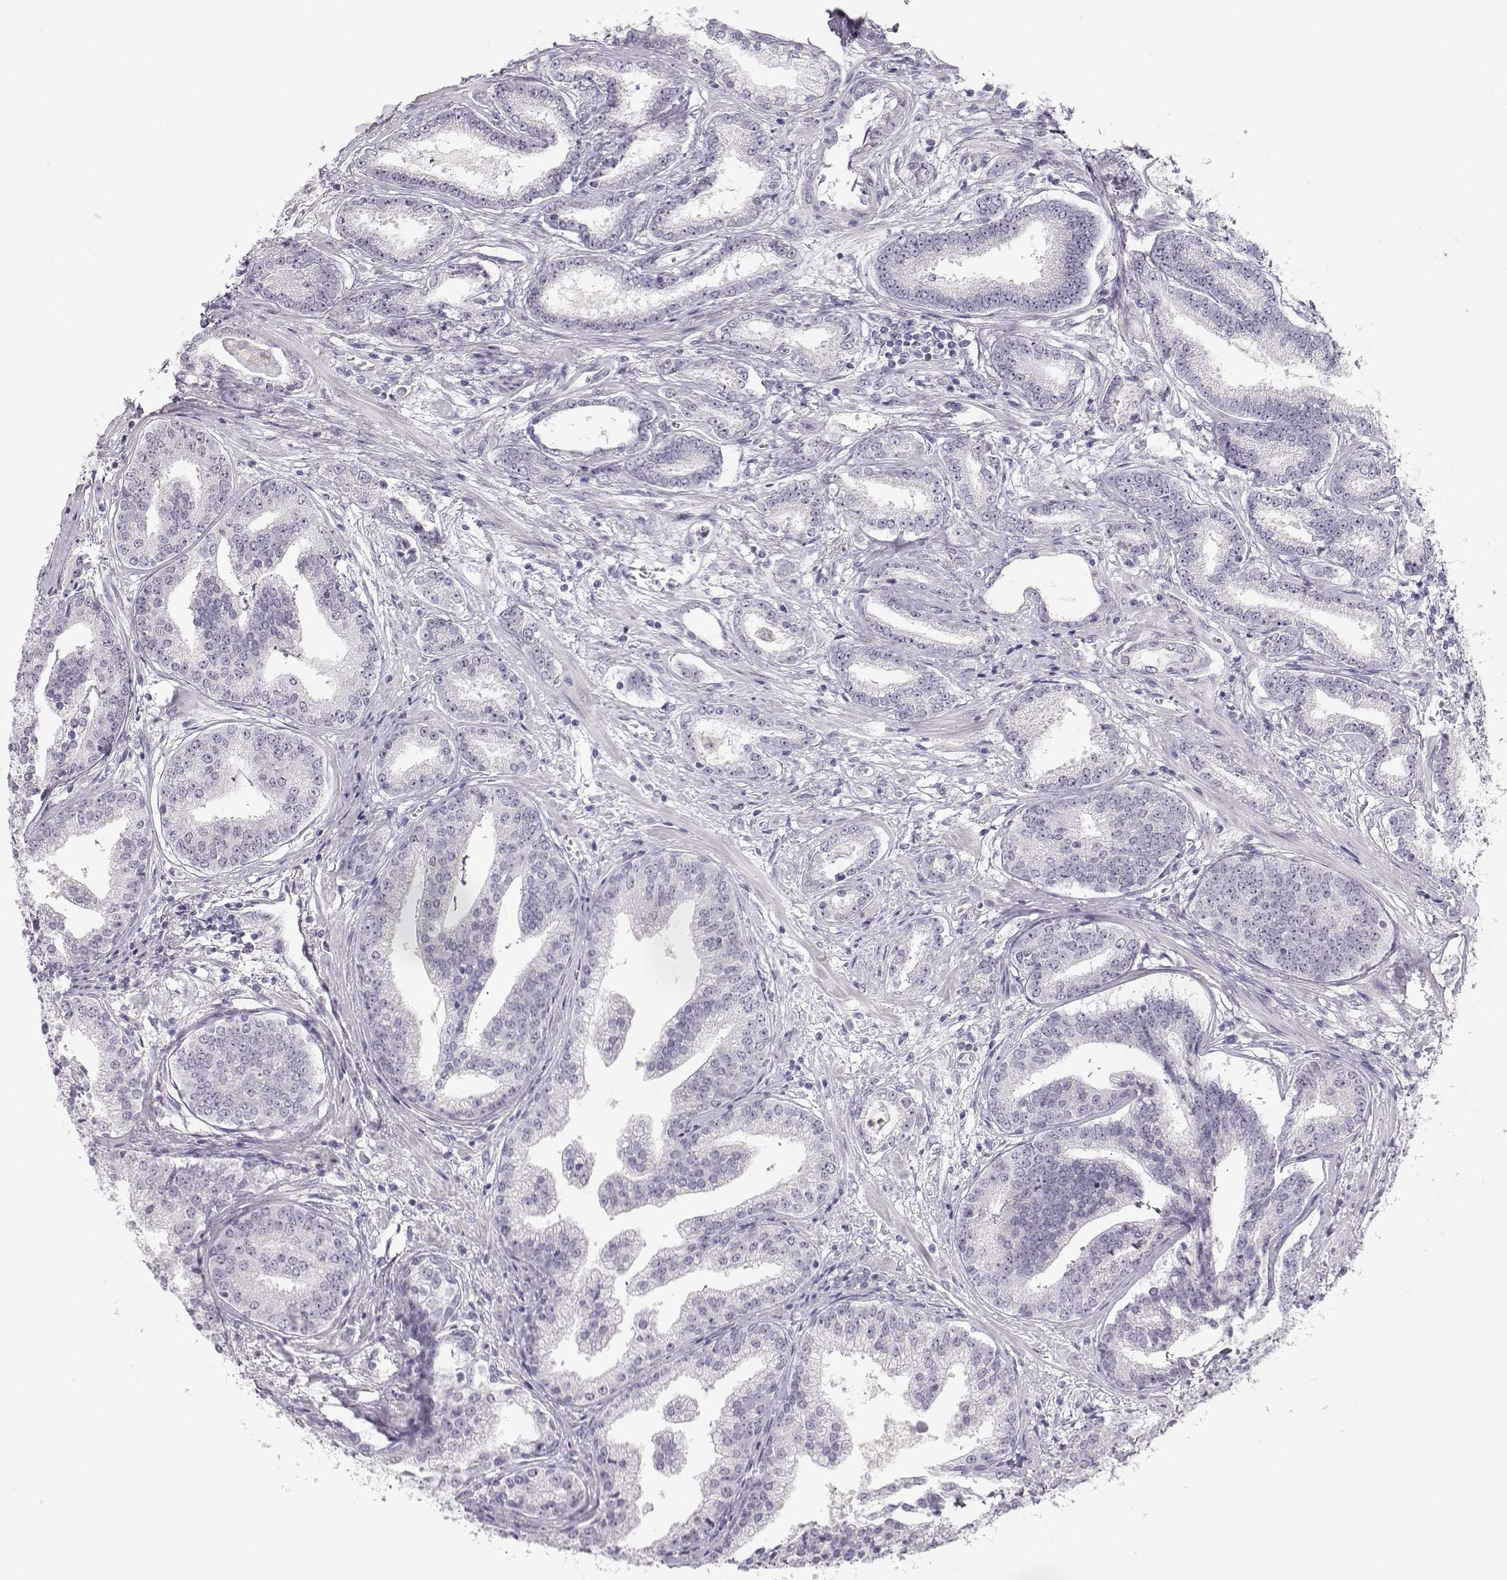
{"staining": {"intensity": "negative", "quantity": "none", "location": "none"}, "tissue": "prostate cancer", "cell_type": "Tumor cells", "image_type": "cancer", "snomed": [{"axis": "morphology", "description": "Adenocarcinoma, NOS"}, {"axis": "topography", "description": "Prostate"}], "caption": "IHC photomicrograph of prostate cancer (adenocarcinoma) stained for a protein (brown), which demonstrates no positivity in tumor cells.", "gene": "IMPG1", "patient": {"sex": "male", "age": 64}}